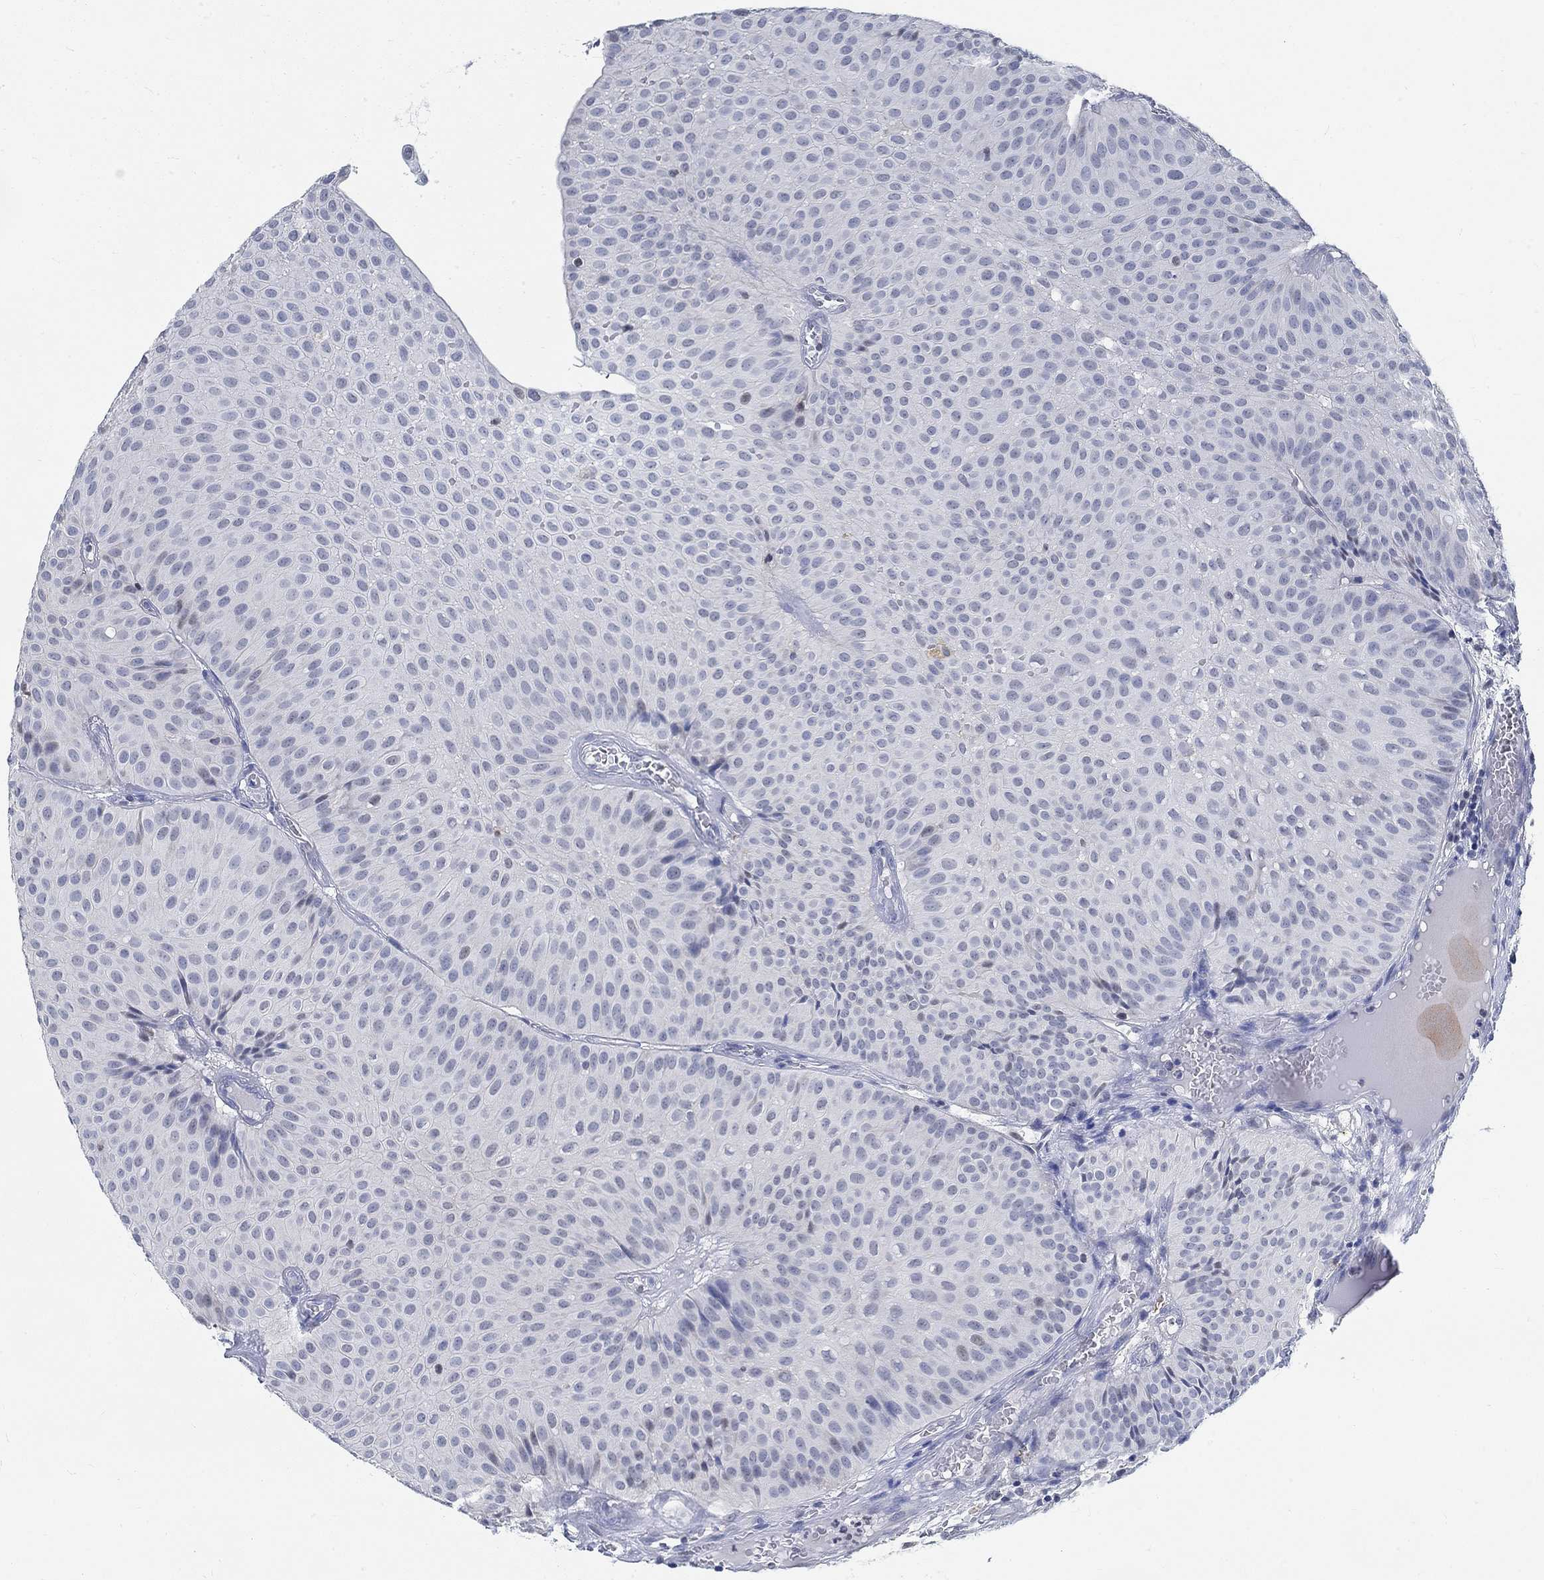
{"staining": {"intensity": "negative", "quantity": "none", "location": "none"}, "tissue": "urothelial cancer", "cell_type": "Tumor cells", "image_type": "cancer", "snomed": [{"axis": "morphology", "description": "Urothelial carcinoma, Low grade"}, {"axis": "topography", "description": "Urinary bladder"}], "caption": "Urothelial cancer stained for a protein using immunohistochemistry (IHC) displays no positivity tumor cells.", "gene": "KCNH8", "patient": {"sex": "male", "age": 64}}